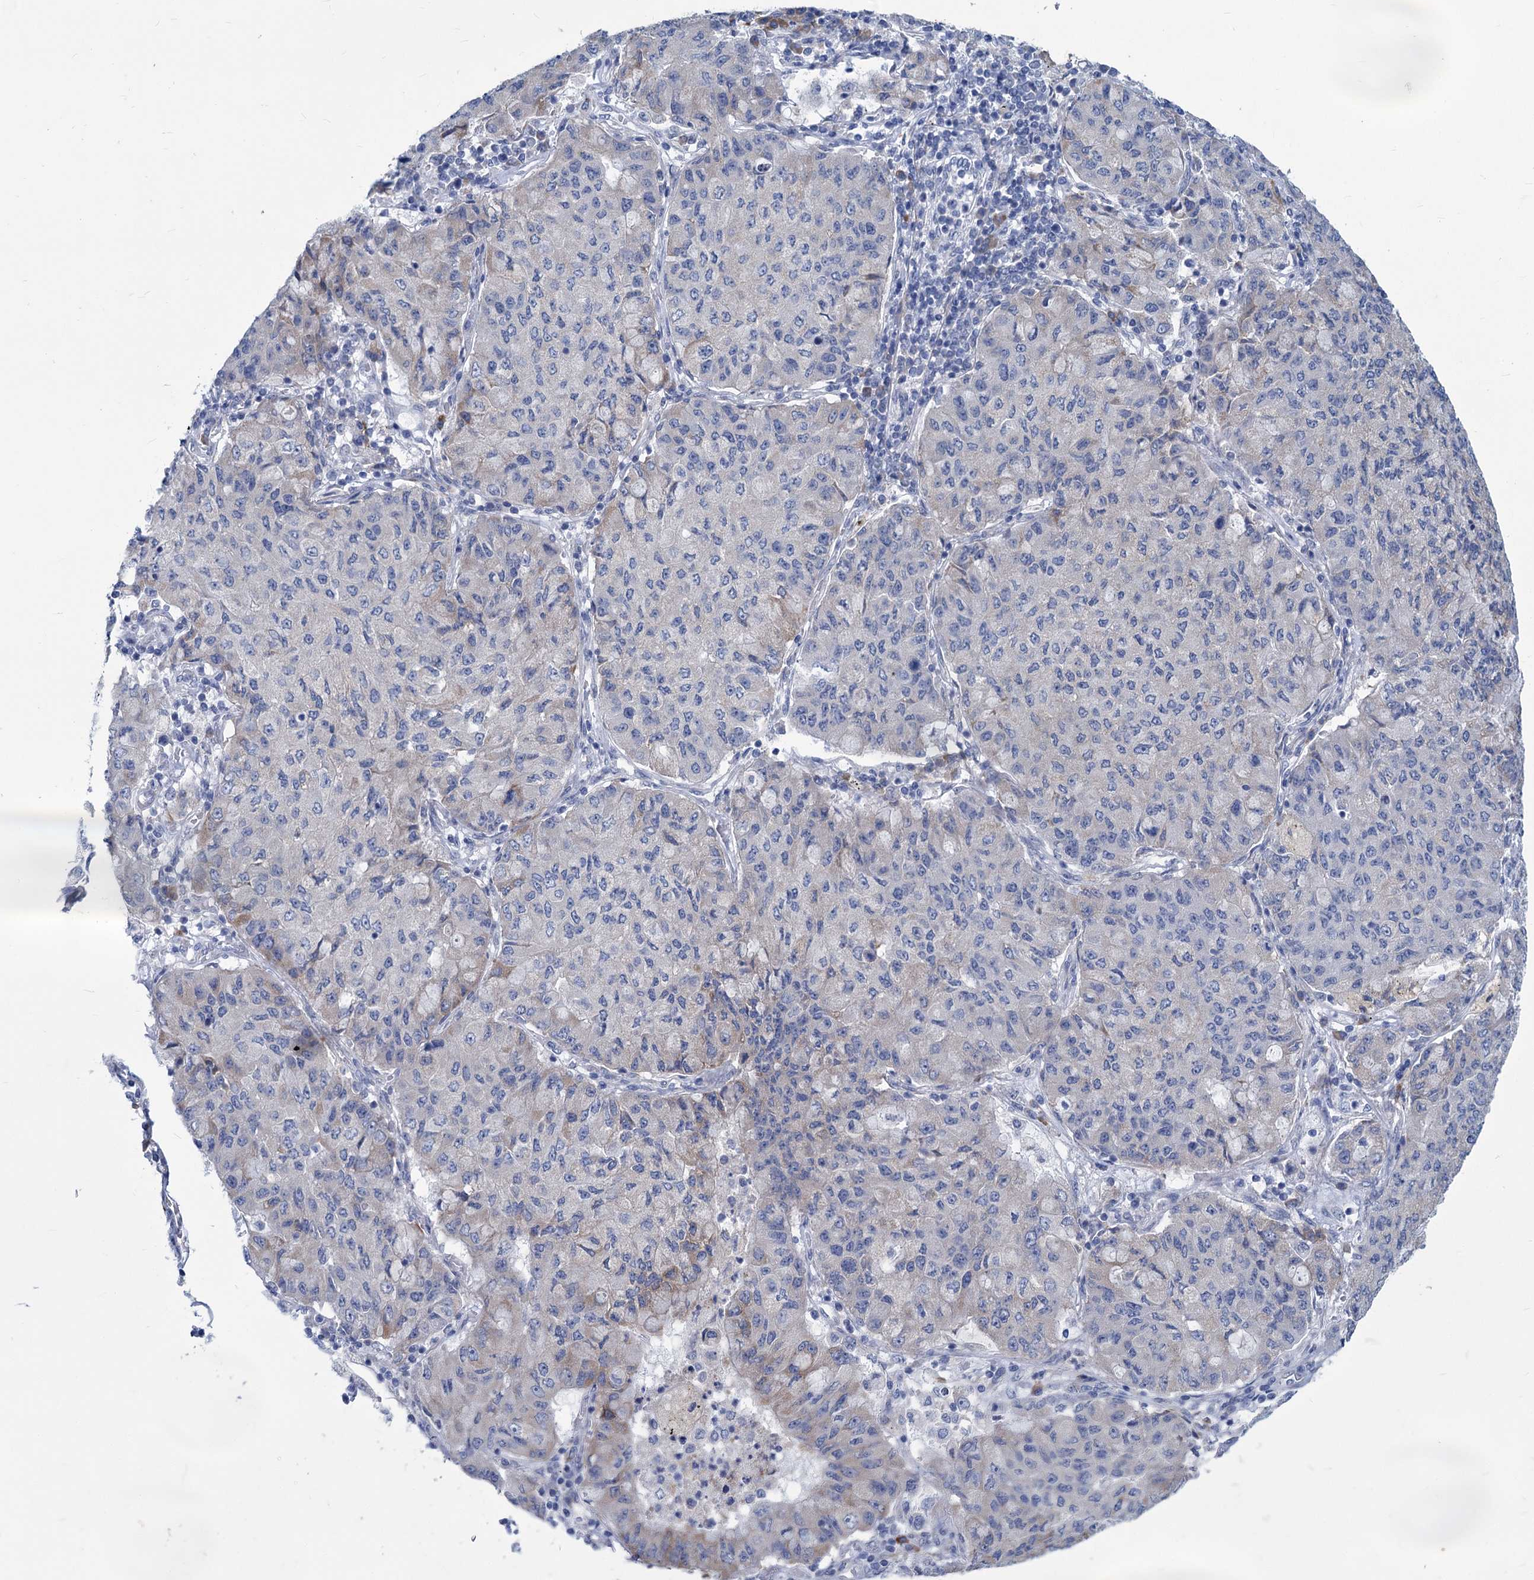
{"staining": {"intensity": "weak", "quantity": "<25%", "location": "cytoplasmic/membranous"}, "tissue": "lung cancer", "cell_type": "Tumor cells", "image_type": "cancer", "snomed": [{"axis": "morphology", "description": "Squamous cell carcinoma, NOS"}, {"axis": "topography", "description": "Lung"}], "caption": "There is no significant positivity in tumor cells of lung cancer (squamous cell carcinoma).", "gene": "NEU3", "patient": {"sex": "male", "age": 74}}